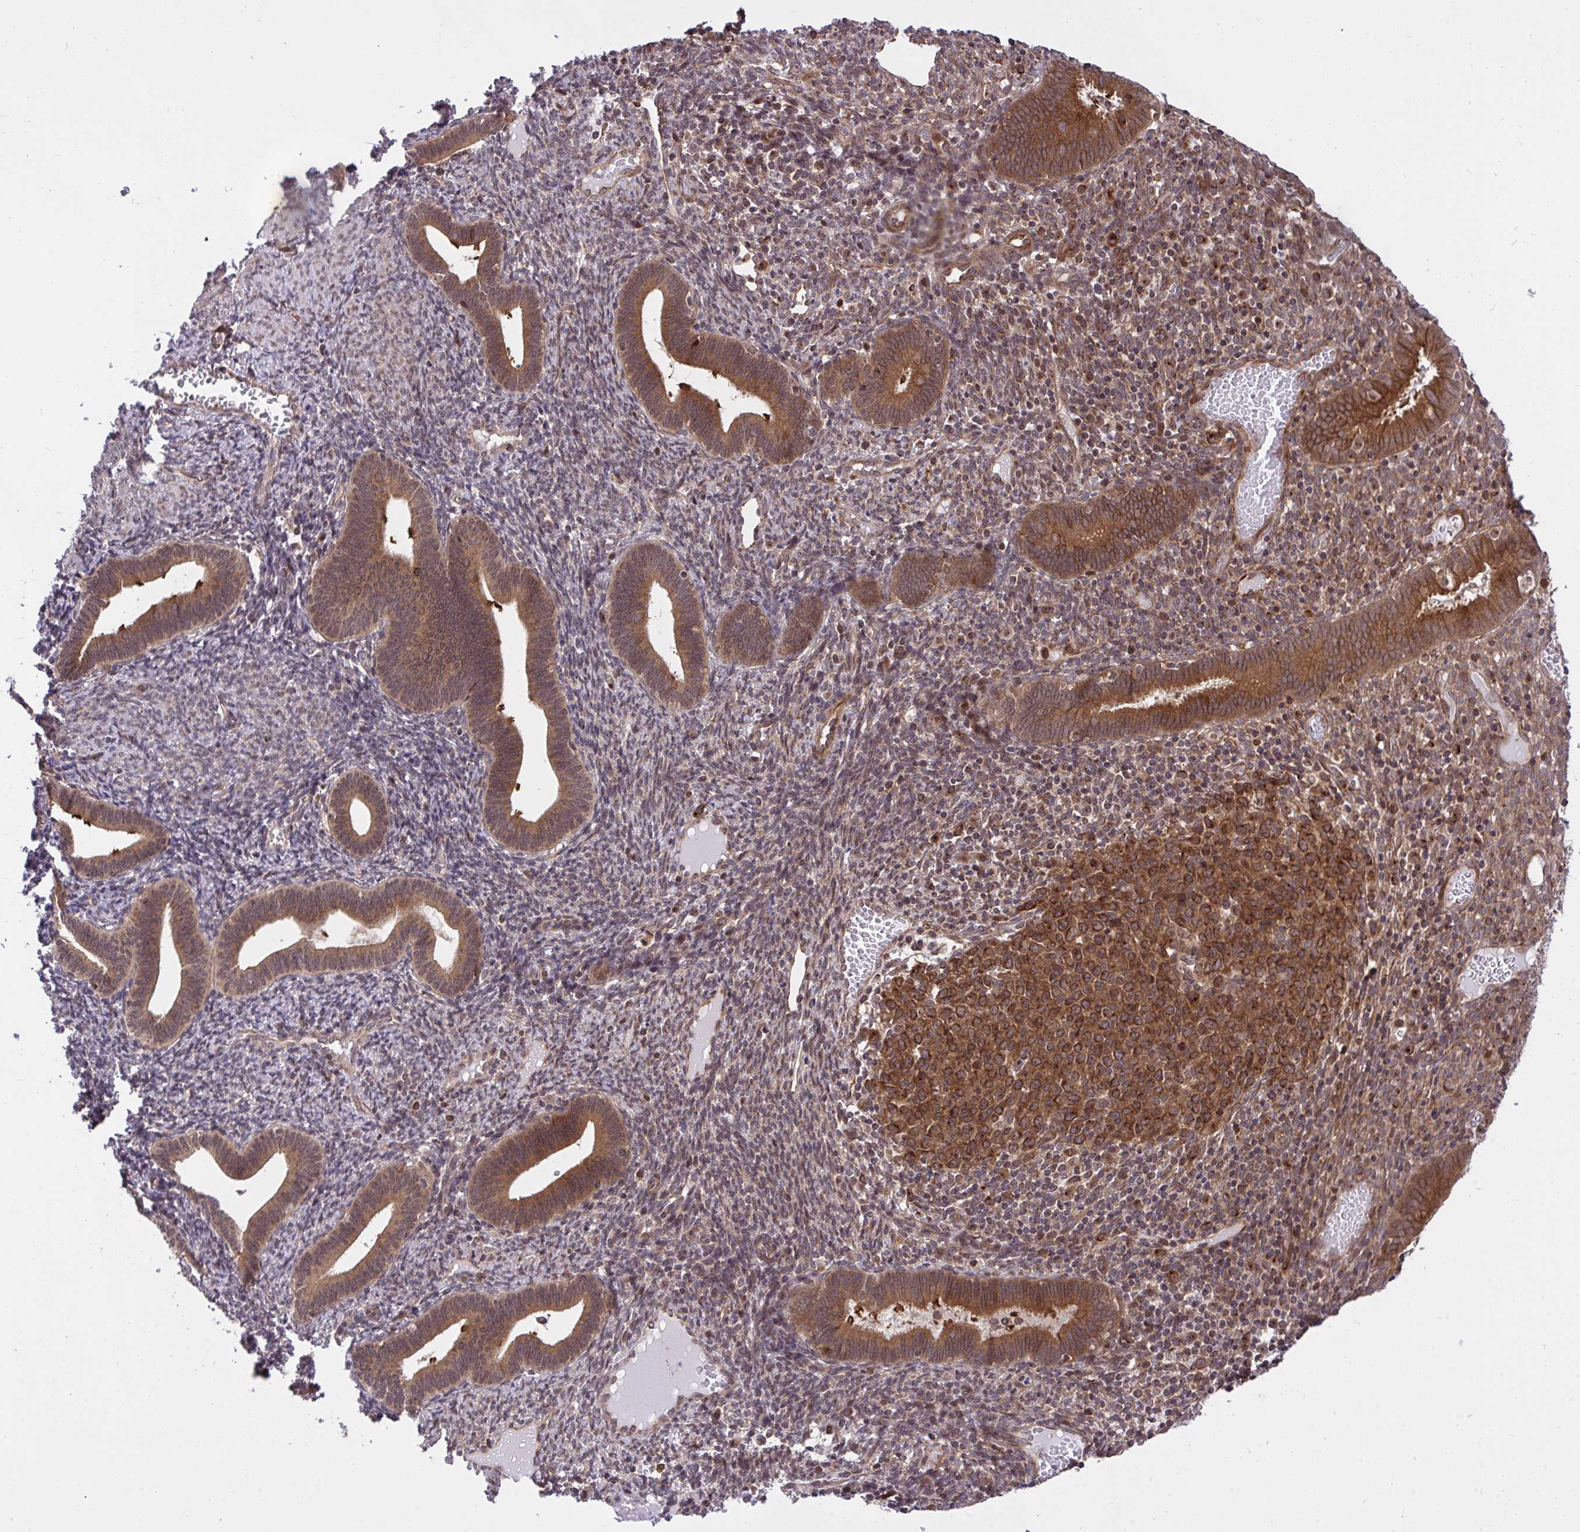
{"staining": {"intensity": "moderate", "quantity": "<25%", "location": "cytoplasmic/membranous"}, "tissue": "endometrium", "cell_type": "Cells in endometrial stroma", "image_type": "normal", "snomed": [{"axis": "morphology", "description": "Normal tissue, NOS"}, {"axis": "topography", "description": "Endometrium"}], "caption": "Immunohistochemical staining of unremarkable endometrium displays moderate cytoplasmic/membranous protein expression in about <25% of cells in endometrial stroma. (brown staining indicates protein expression, while blue staining denotes nuclei).", "gene": "ERI1", "patient": {"sex": "female", "age": 41}}